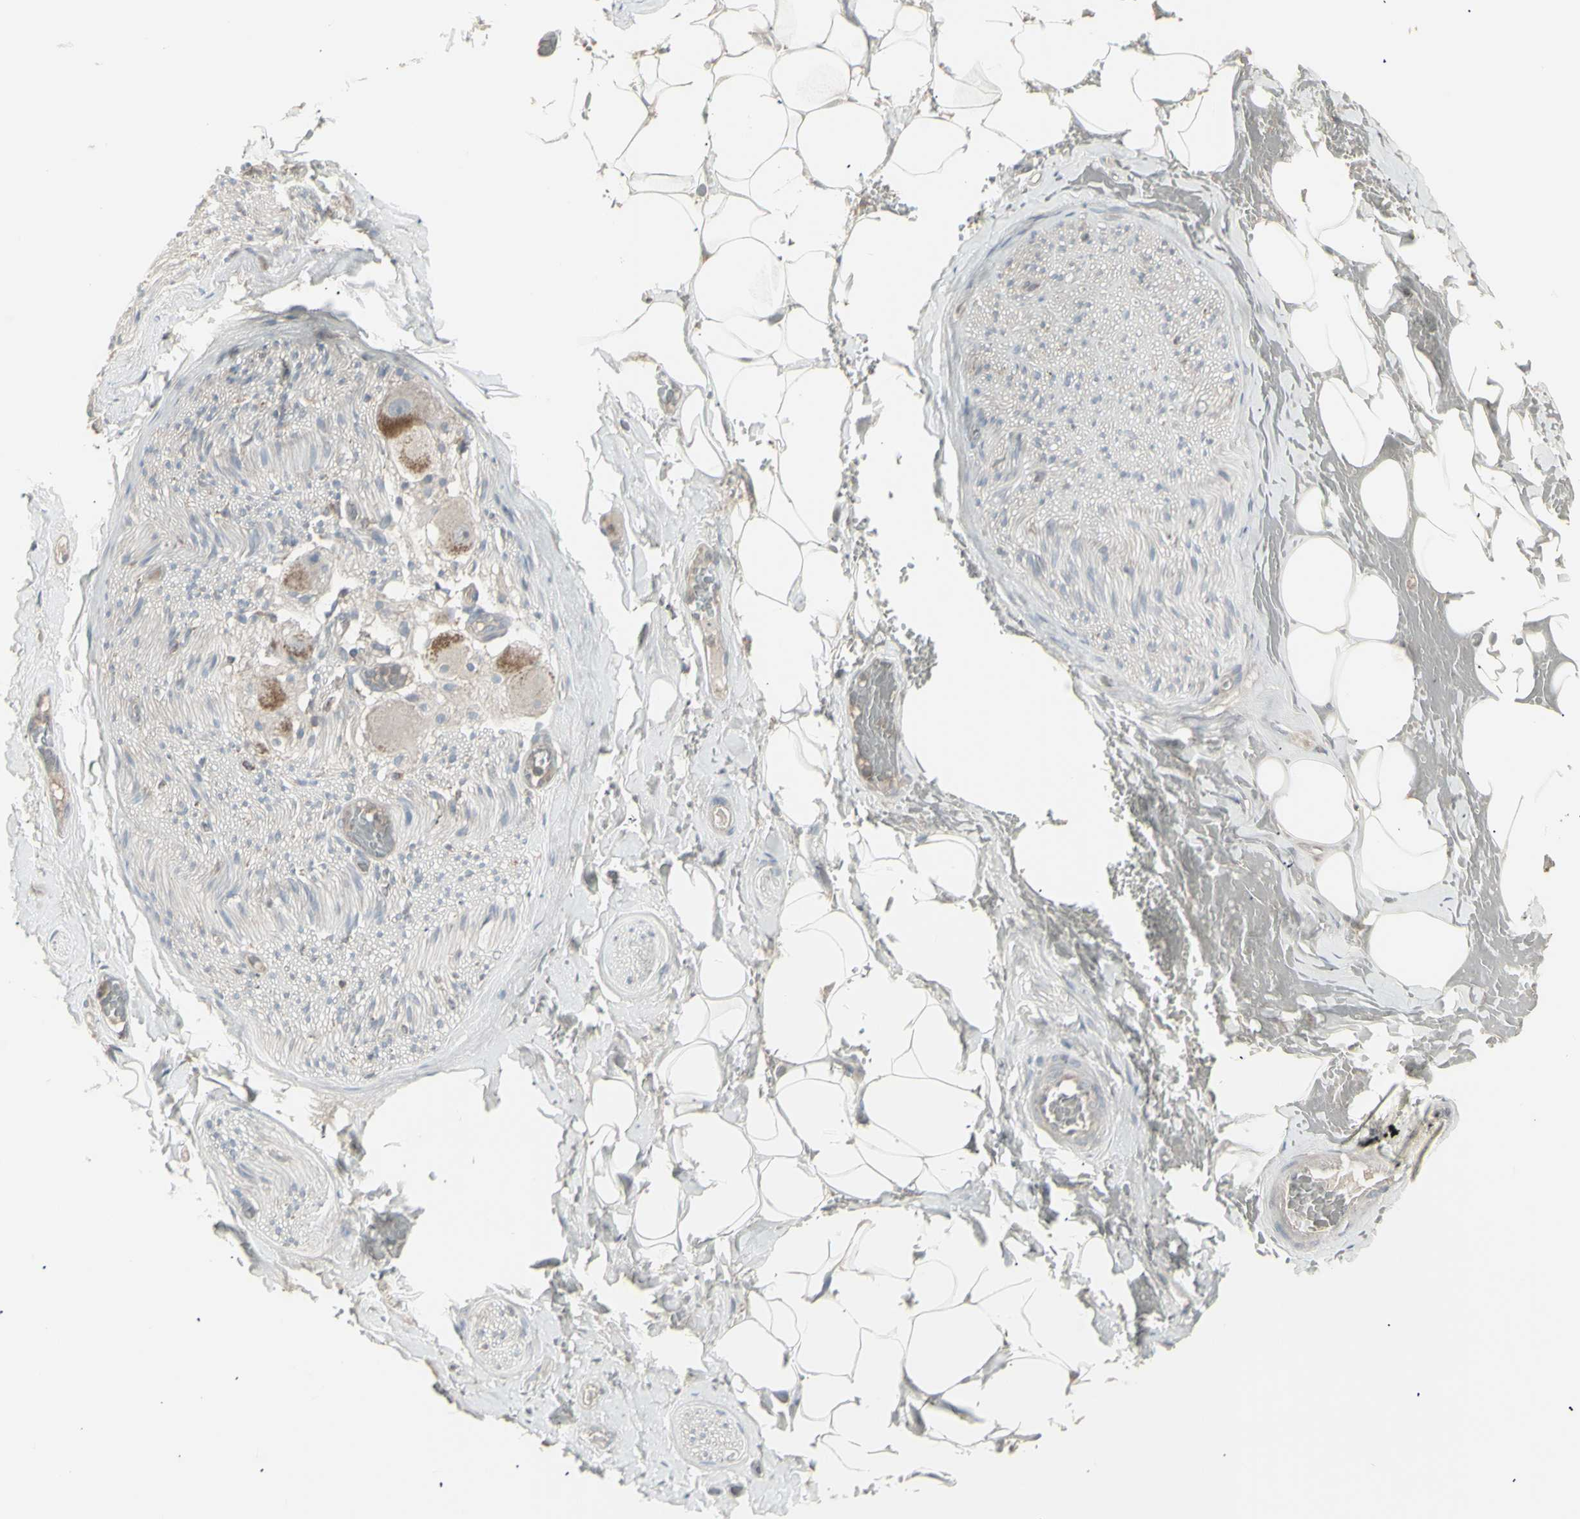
{"staining": {"intensity": "weak", "quantity": ">75%", "location": "cytoplasmic/membranous"}, "tissue": "adipose tissue", "cell_type": "Adipocytes", "image_type": "normal", "snomed": [{"axis": "morphology", "description": "Normal tissue, NOS"}, {"axis": "topography", "description": "Peripheral nerve tissue"}], "caption": "Adipose tissue was stained to show a protein in brown. There is low levels of weak cytoplasmic/membranous staining in approximately >75% of adipocytes. Immunohistochemistry (ihc) stains the protein of interest in brown and the nuclei are stained blue.", "gene": "CSK", "patient": {"sex": "male", "age": 70}}